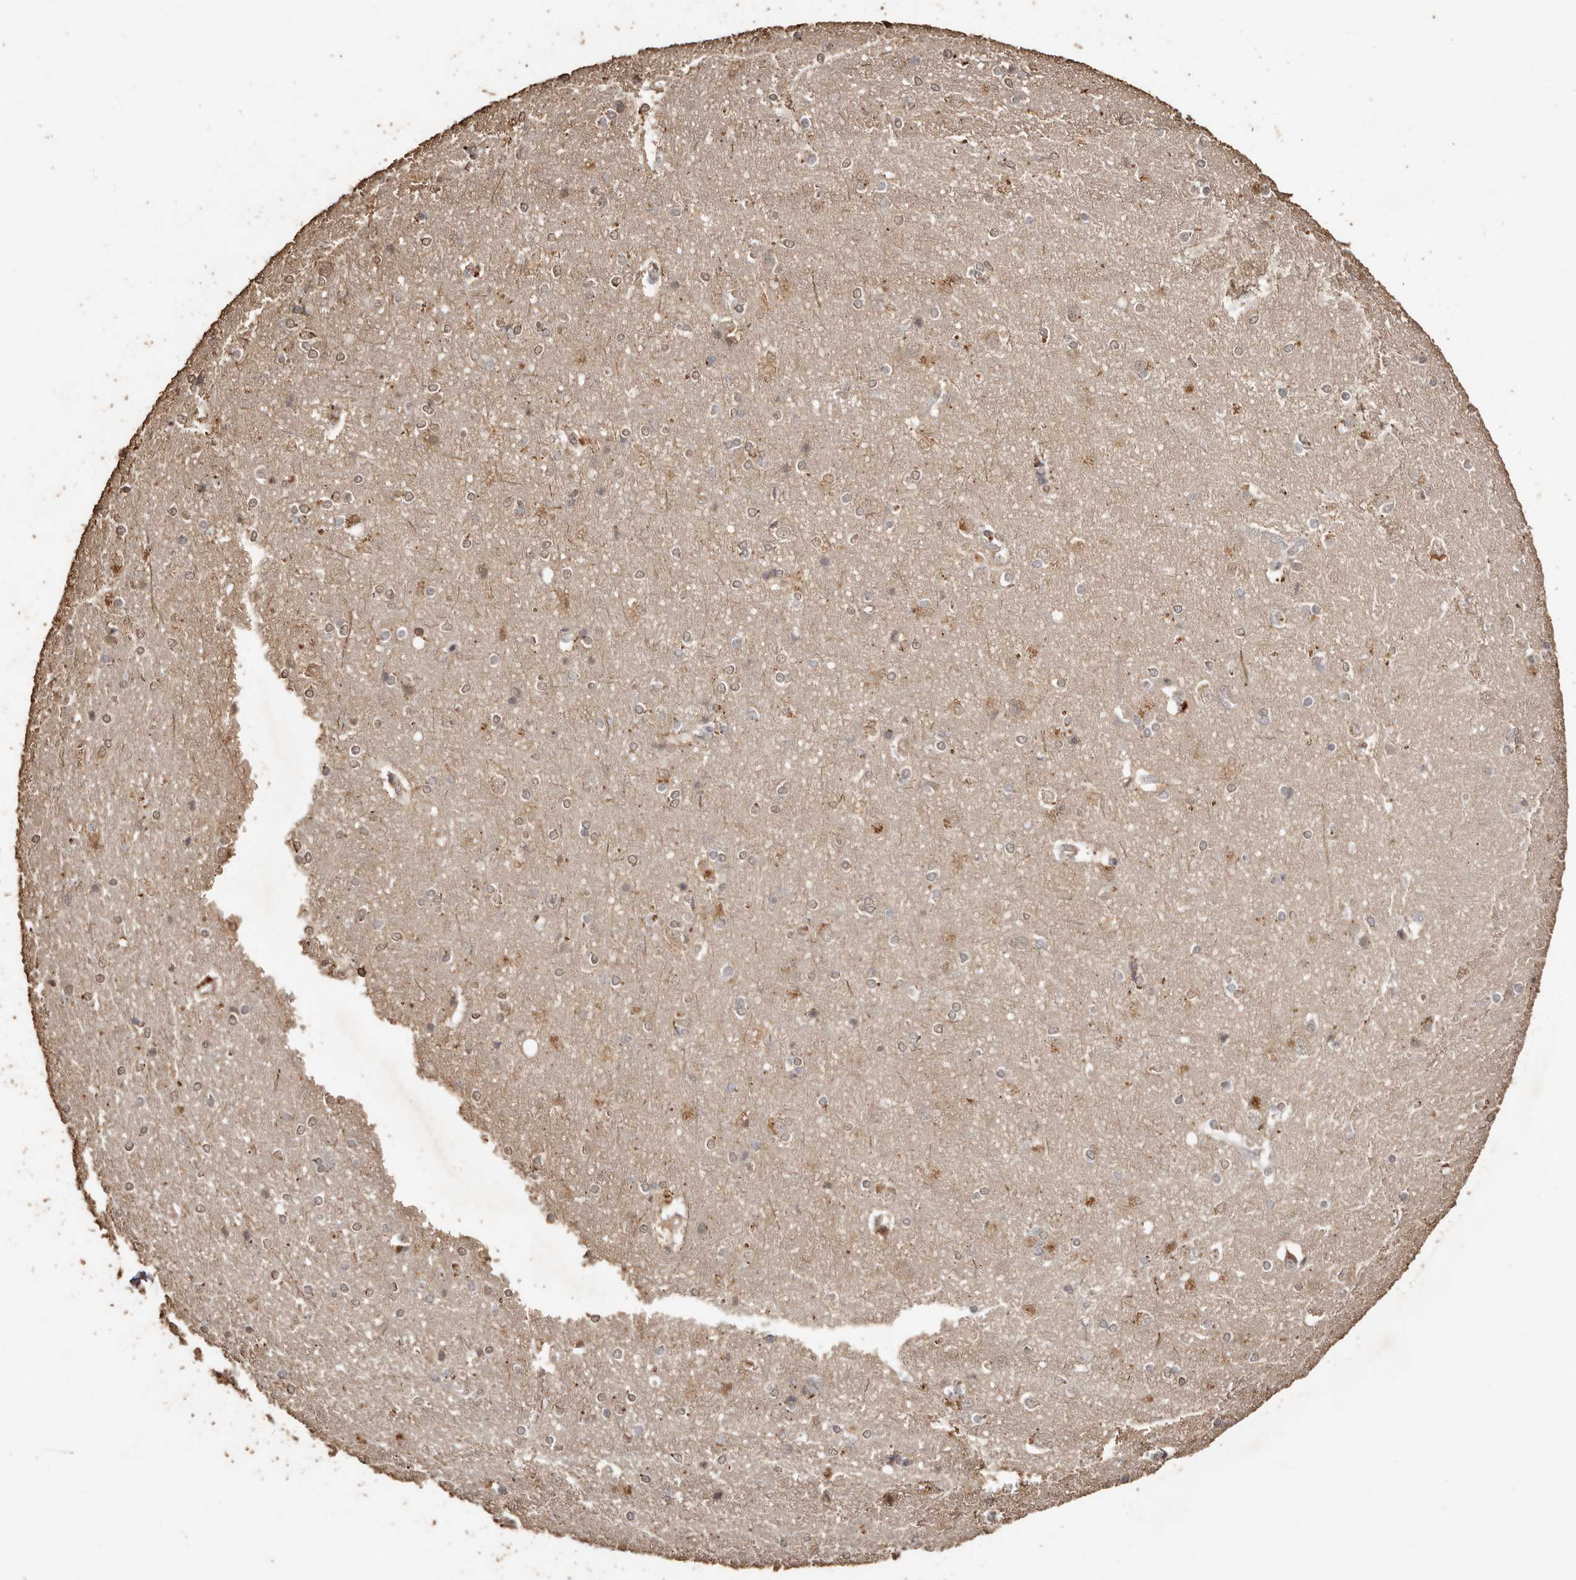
{"staining": {"intensity": "weak", "quantity": ">75%", "location": "cytoplasmic/membranous"}, "tissue": "cerebral cortex", "cell_type": "Endothelial cells", "image_type": "normal", "snomed": [{"axis": "morphology", "description": "Normal tissue, NOS"}, {"axis": "topography", "description": "Cerebral cortex"}], "caption": "An image of cerebral cortex stained for a protein displays weak cytoplasmic/membranous brown staining in endothelial cells.", "gene": "PKDCC", "patient": {"sex": "male", "age": 54}}